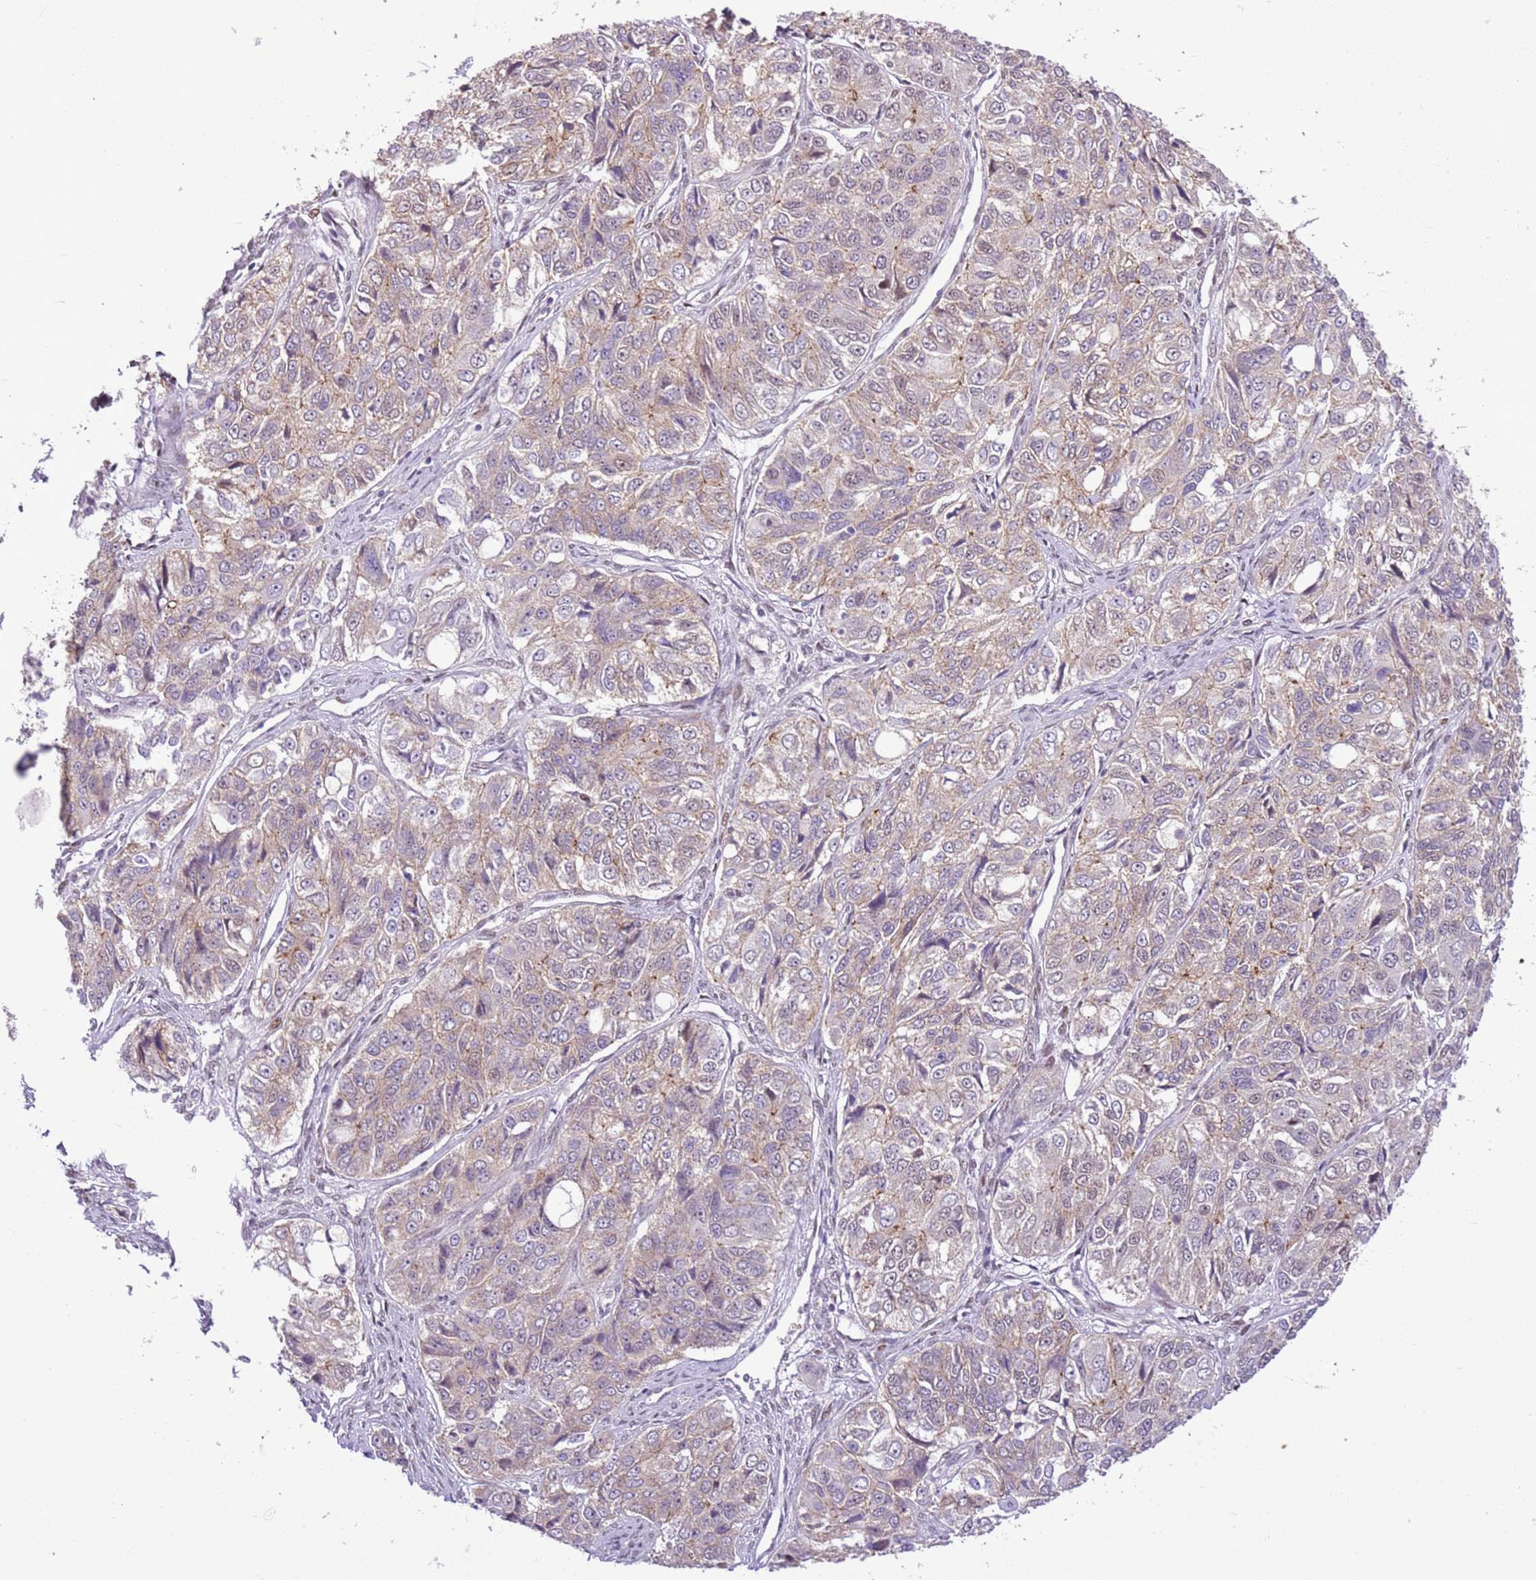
{"staining": {"intensity": "weak", "quantity": "25%-75%", "location": "cytoplasmic/membranous"}, "tissue": "ovarian cancer", "cell_type": "Tumor cells", "image_type": "cancer", "snomed": [{"axis": "morphology", "description": "Carcinoma, endometroid"}, {"axis": "topography", "description": "Ovary"}], "caption": "Immunohistochemistry (IHC) (DAB (3,3'-diaminobenzidine)) staining of human ovarian endometroid carcinoma exhibits weak cytoplasmic/membranous protein expression in about 25%-75% of tumor cells.", "gene": "NACC2", "patient": {"sex": "female", "age": 51}}